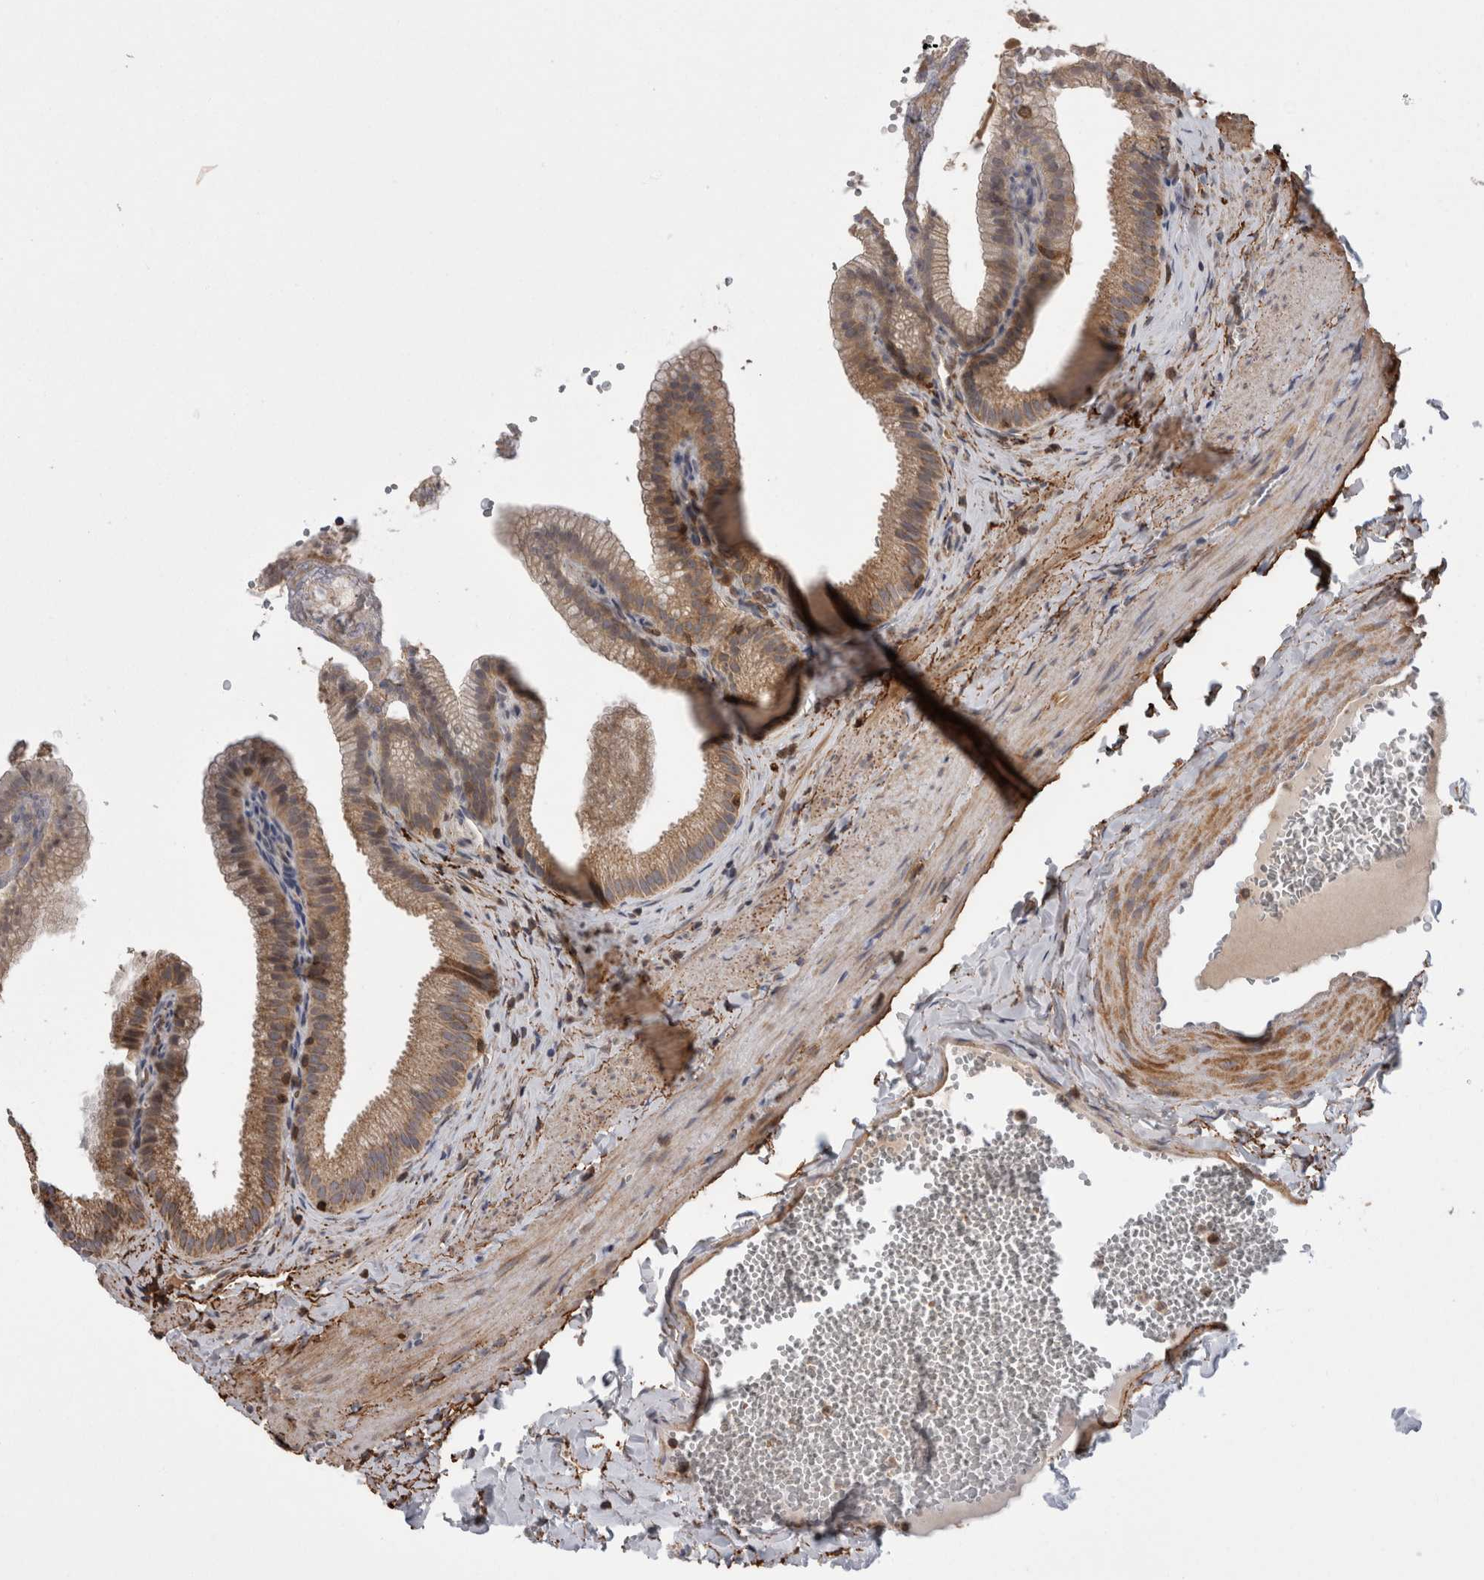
{"staining": {"intensity": "strong", "quantity": "25%-75%", "location": "cytoplasmic/membranous"}, "tissue": "gallbladder", "cell_type": "Glandular cells", "image_type": "normal", "snomed": [{"axis": "morphology", "description": "Normal tissue, NOS"}, {"axis": "topography", "description": "Gallbladder"}], "caption": "Immunohistochemistry photomicrograph of normal gallbladder: gallbladder stained using immunohistochemistry (IHC) shows high levels of strong protein expression localized specifically in the cytoplasmic/membranous of glandular cells, appearing as a cytoplasmic/membranous brown color.", "gene": "DARS2", "patient": {"sex": "male", "age": 38}}